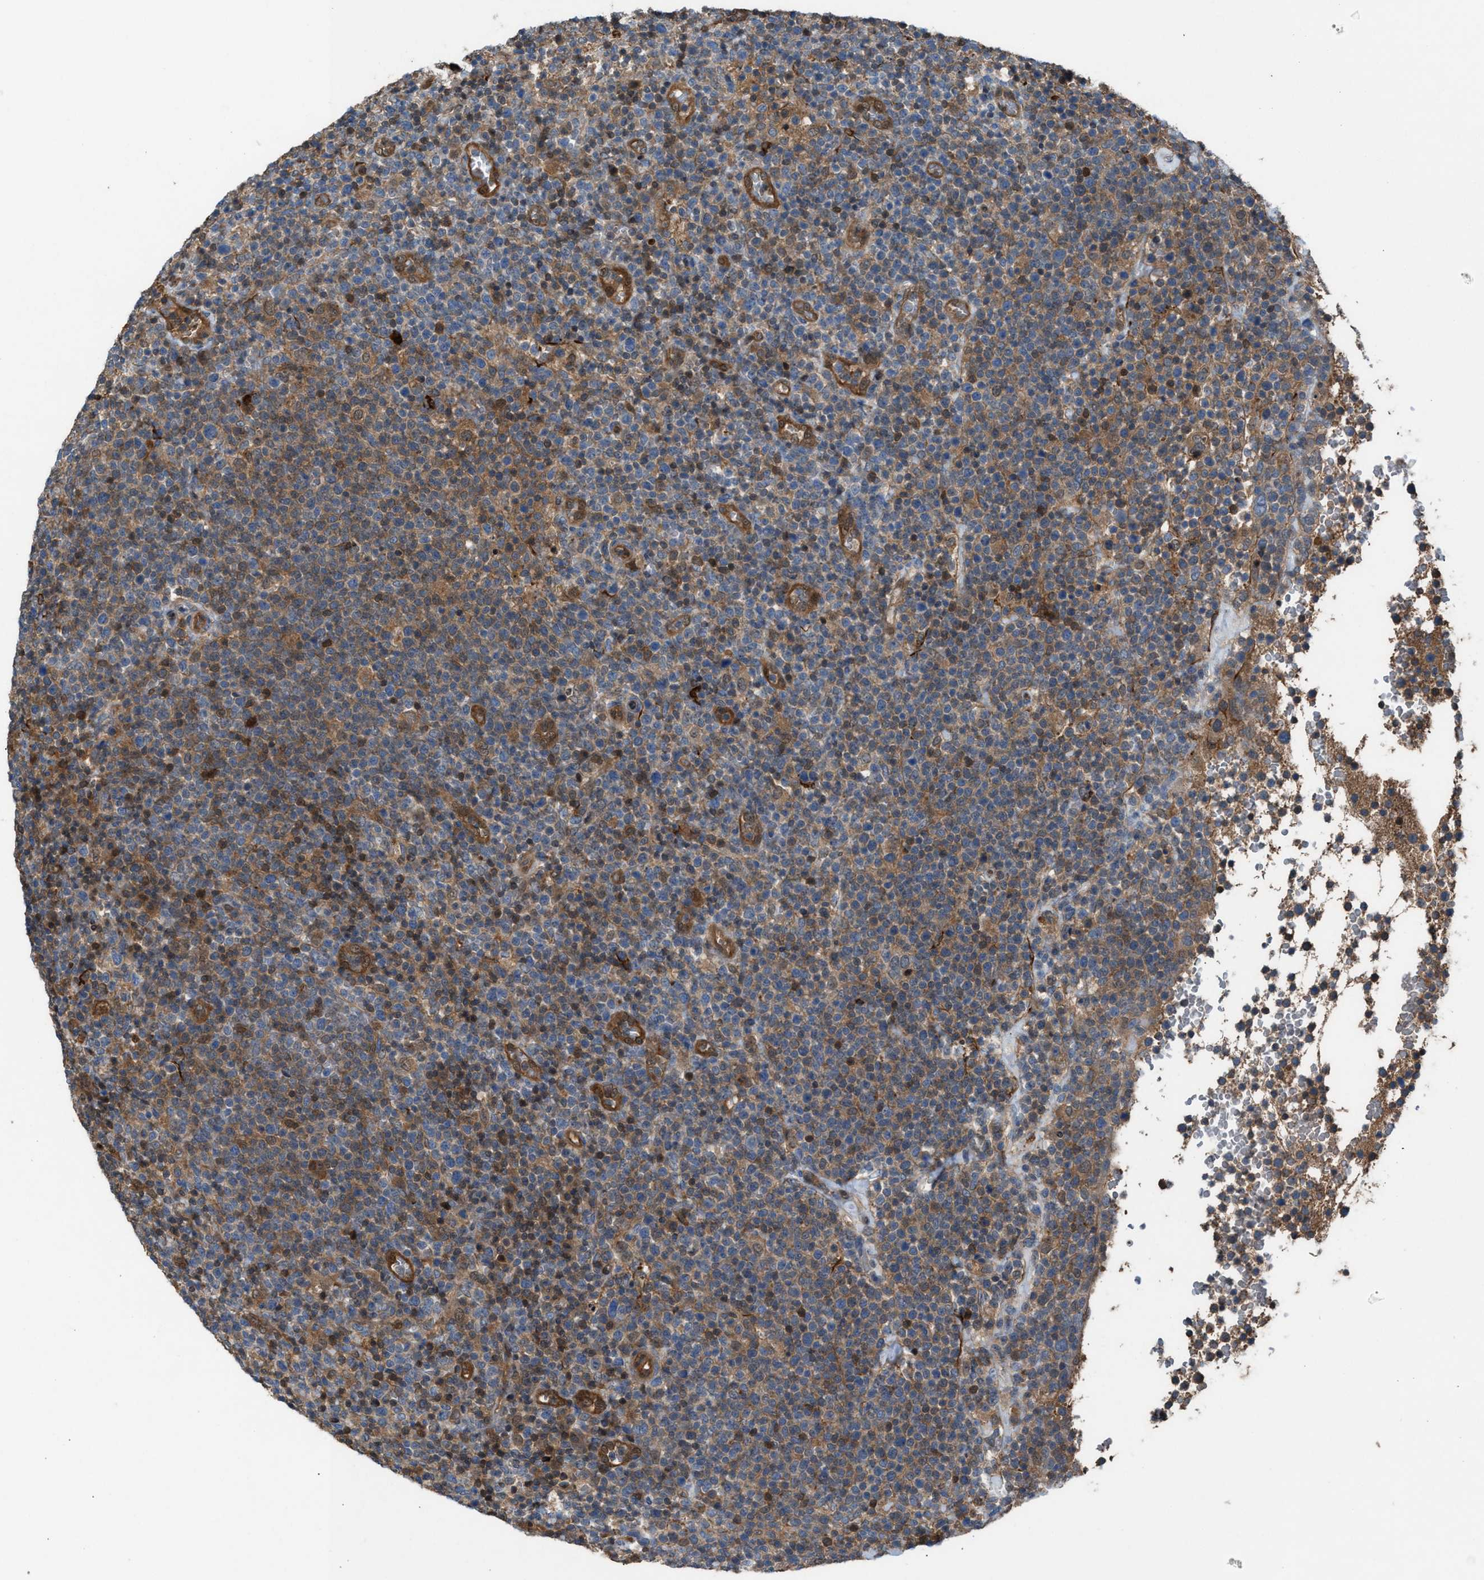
{"staining": {"intensity": "moderate", "quantity": "25%-75%", "location": "cytoplasmic/membranous"}, "tissue": "lymphoma", "cell_type": "Tumor cells", "image_type": "cancer", "snomed": [{"axis": "morphology", "description": "Malignant lymphoma, non-Hodgkin's type, High grade"}, {"axis": "topography", "description": "Lymph node"}], "caption": "This micrograph demonstrates immunohistochemistry (IHC) staining of lymphoma, with medium moderate cytoplasmic/membranous expression in approximately 25%-75% of tumor cells.", "gene": "TPK1", "patient": {"sex": "male", "age": 61}}